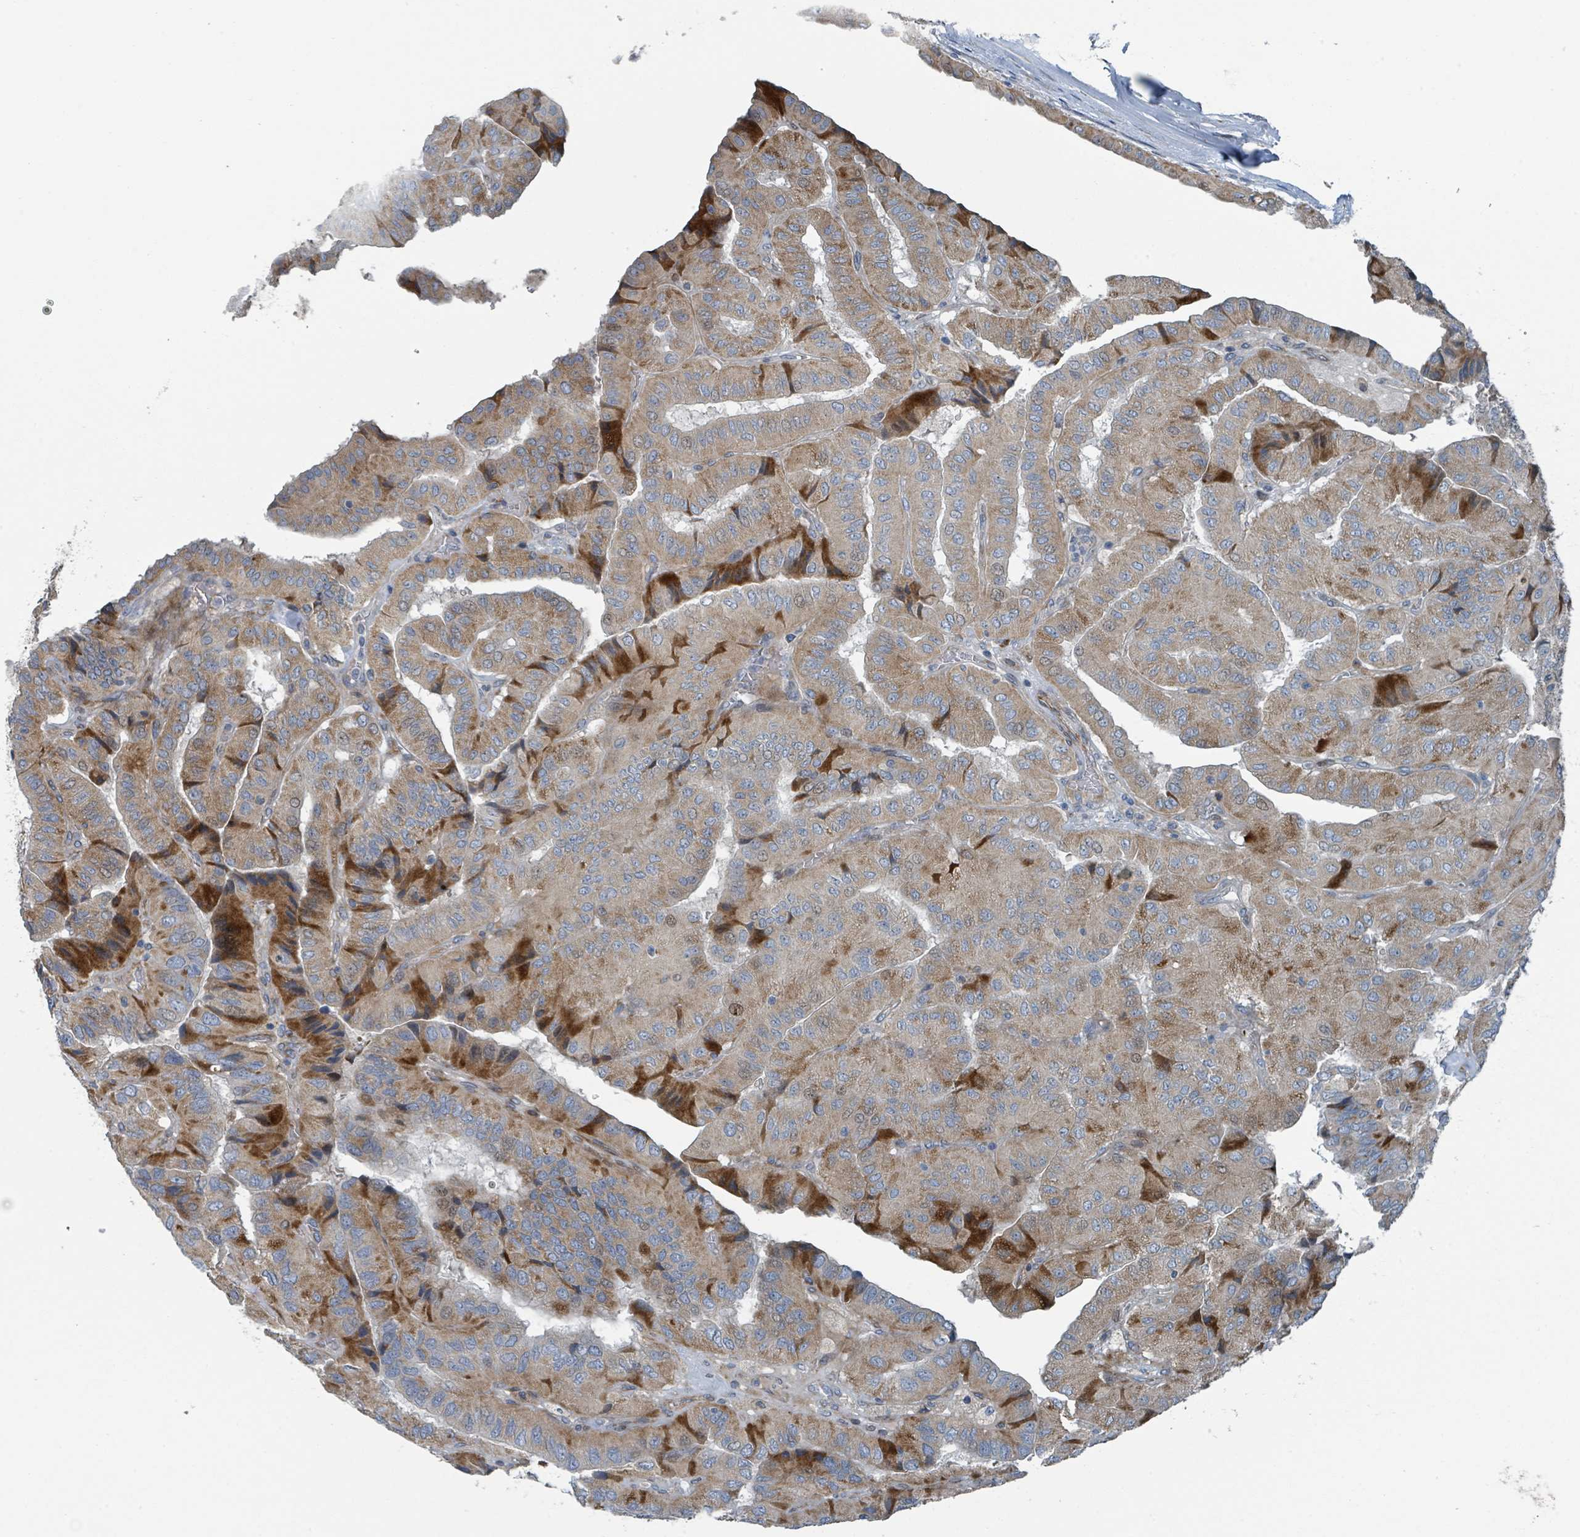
{"staining": {"intensity": "moderate", "quantity": ">75%", "location": "cytoplasmic/membranous,nuclear"}, "tissue": "thyroid cancer", "cell_type": "Tumor cells", "image_type": "cancer", "snomed": [{"axis": "morphology", "description": "Normal tissue, NOS"}, {"axis": "morphology", "description": "Papillary adenocarcinoma, NOS"}, {"axis": "topography", "description": "Thyroid gland"}], "caption": "Thyroid cancer stained with immunohistochemistry (IHC) exhibits moderate cytoplasmic/membranous and nuclear positivity in about >75% of tumor cells. Immunohistochemistry (ihc) stains the protein in brown and the nuclei are stained blue.", "gene": "DIPK2A", "patient": {"sex": "female", "age": 59}}